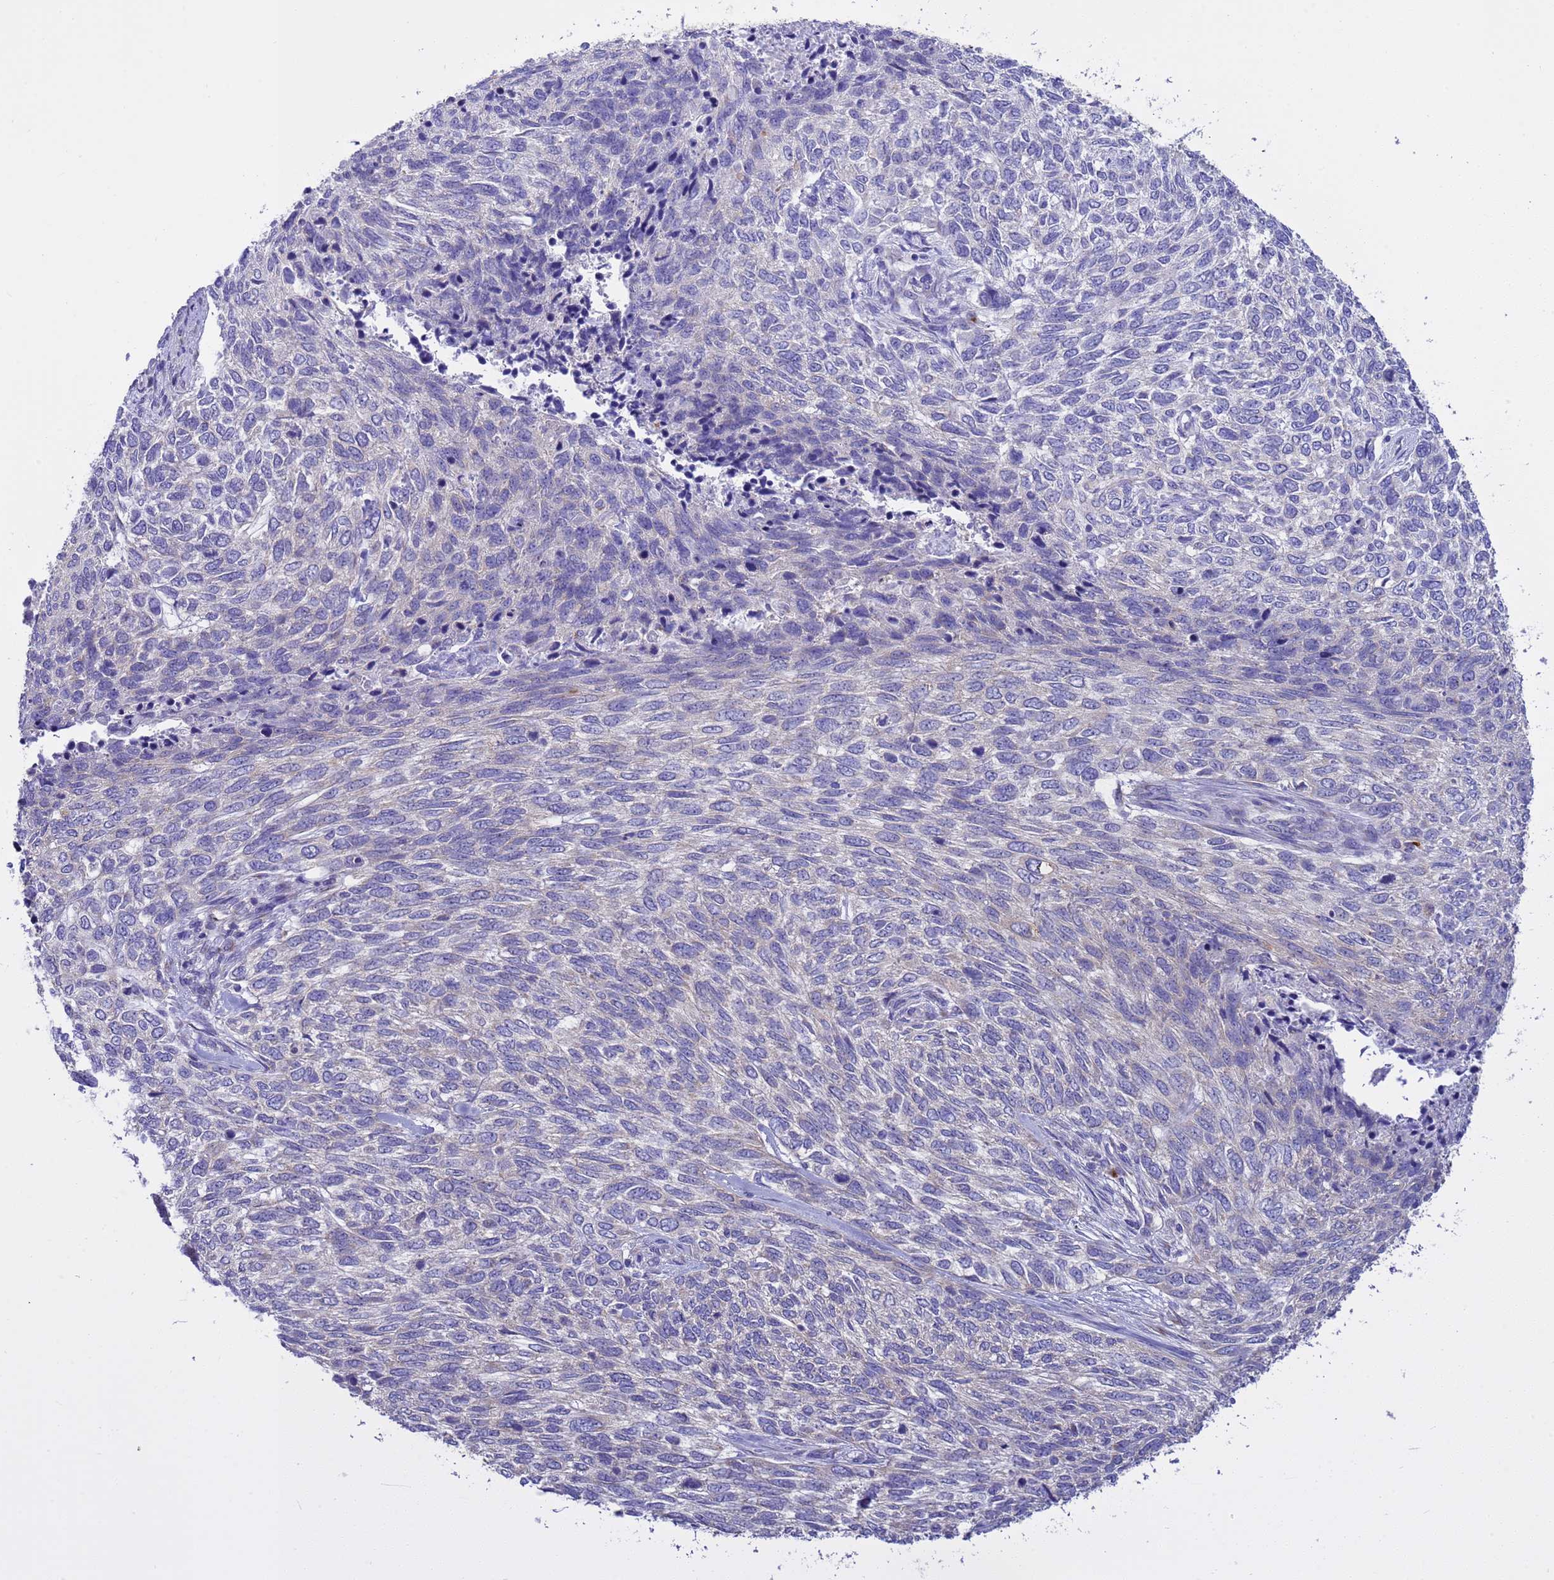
{"staining": {"intensity": "negative", "quantity": "none", "location": "none"}, "tissue": "skin cancer", "cell_type": "Tumor cells", "image_type": "cancer", "snomed": [{"axis": "morphology", "description": "Basal cell carcinoma"}, {"axis": "topography", "description": "Skin"}], "caption": "The photomicrograph exhibits no significant expression in tumor cells of skin cancer. (Immunohistochemistry, brightfield microscopy, high magnification).", "gene": "ANAPC1", "patient": {"sex": "female", "age": 65}}